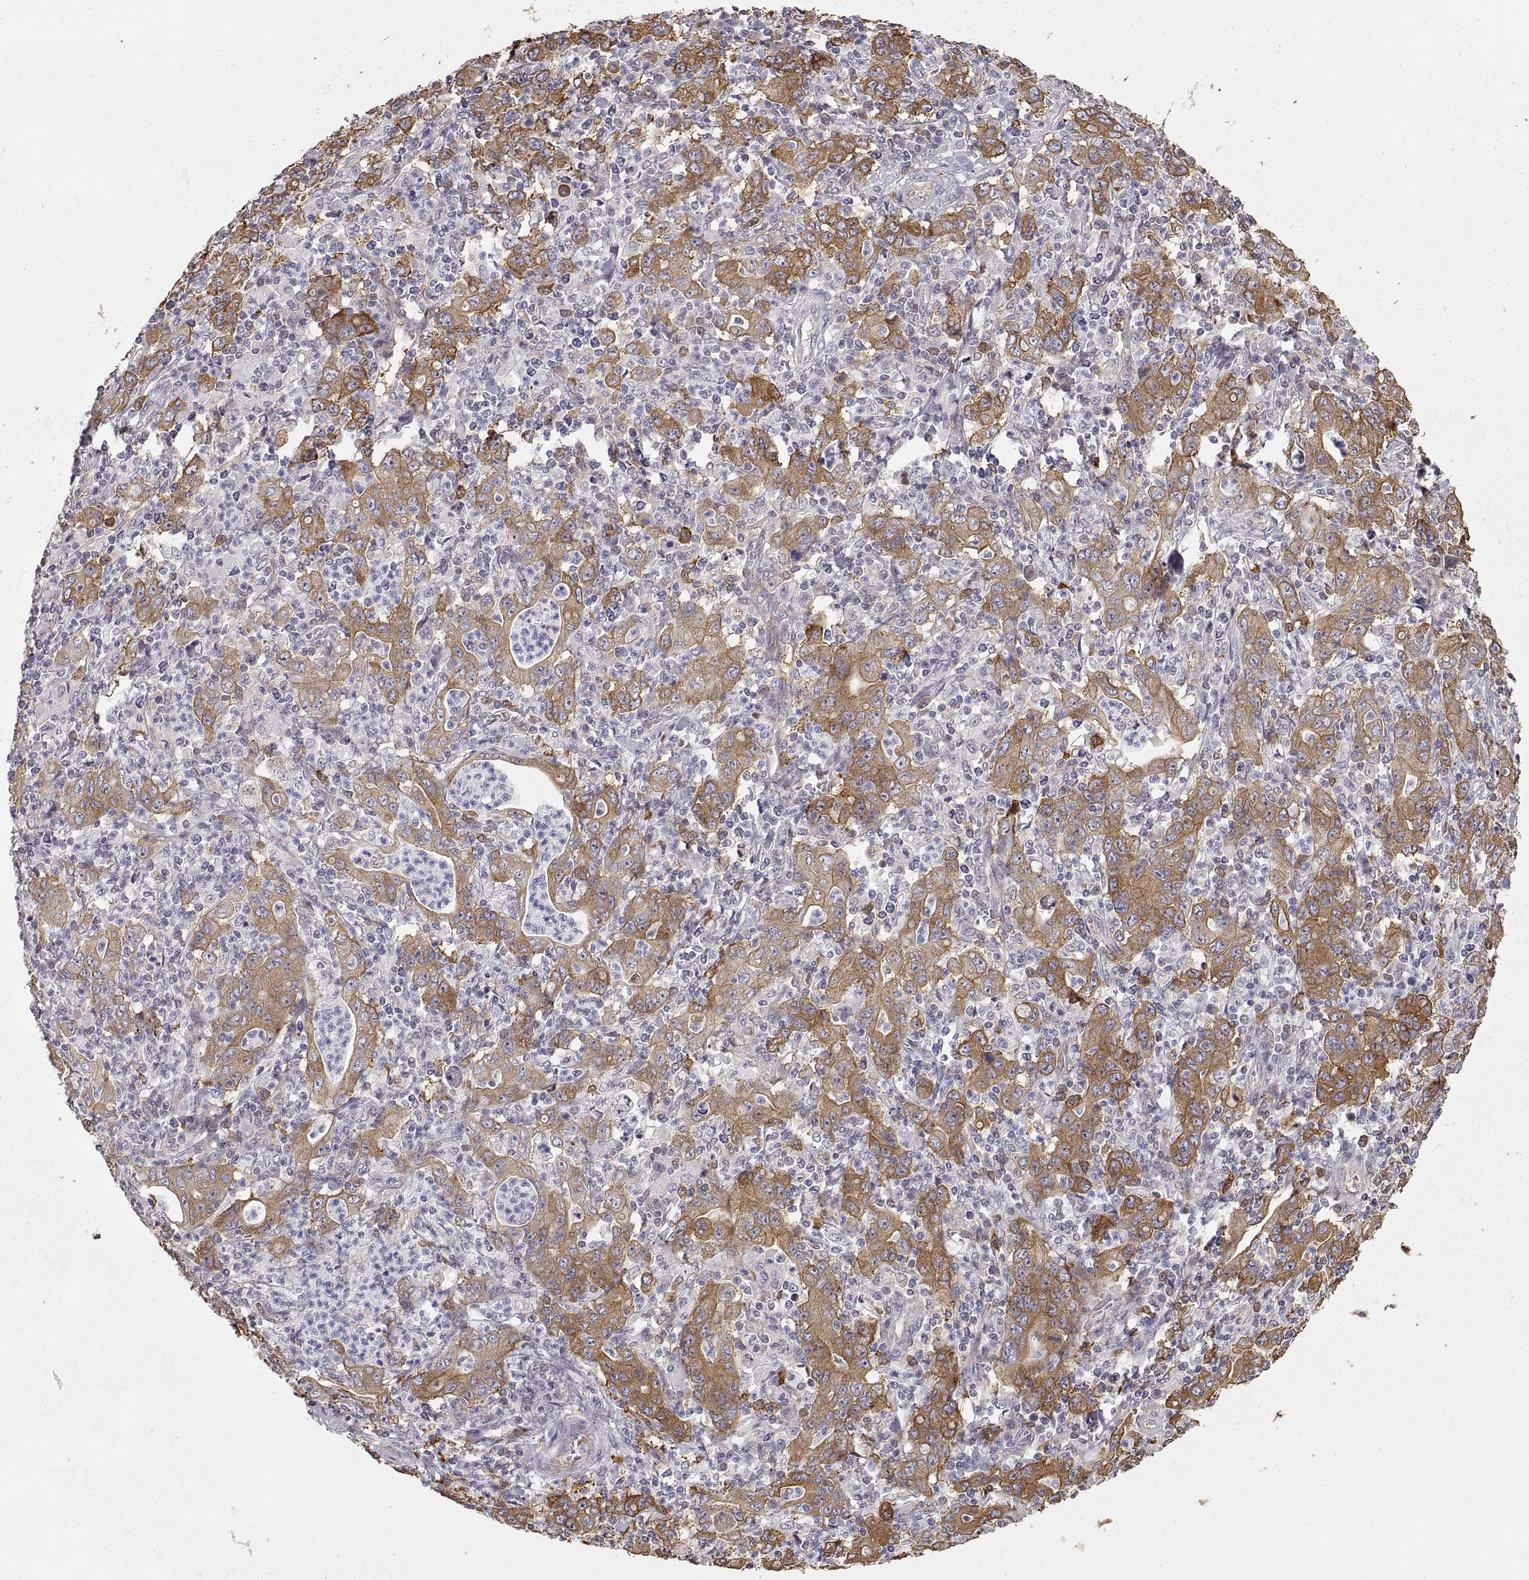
{"staining": {"intensity": "strong", "quantity": "<25%", "location": "cytoplasmic/membranous"}, "tissue": "stomach cancer", "cell_type": "Tumor cells", "image_type": "cancer", "snomed": [{"axis": "morphology", "description": "Adenocarcinoma, NOS"}, {"axis": "topography", "description": "Stomach, upper"}], "caption": "The micrograph demonstrates staining of stomach adenocarcinoma, revealing strong cytoplasmic/membranous protein expression (brown color) within tumor cells.", "gene": "HSP90AB1", "patient": {"sex": "male", "age": 69}}